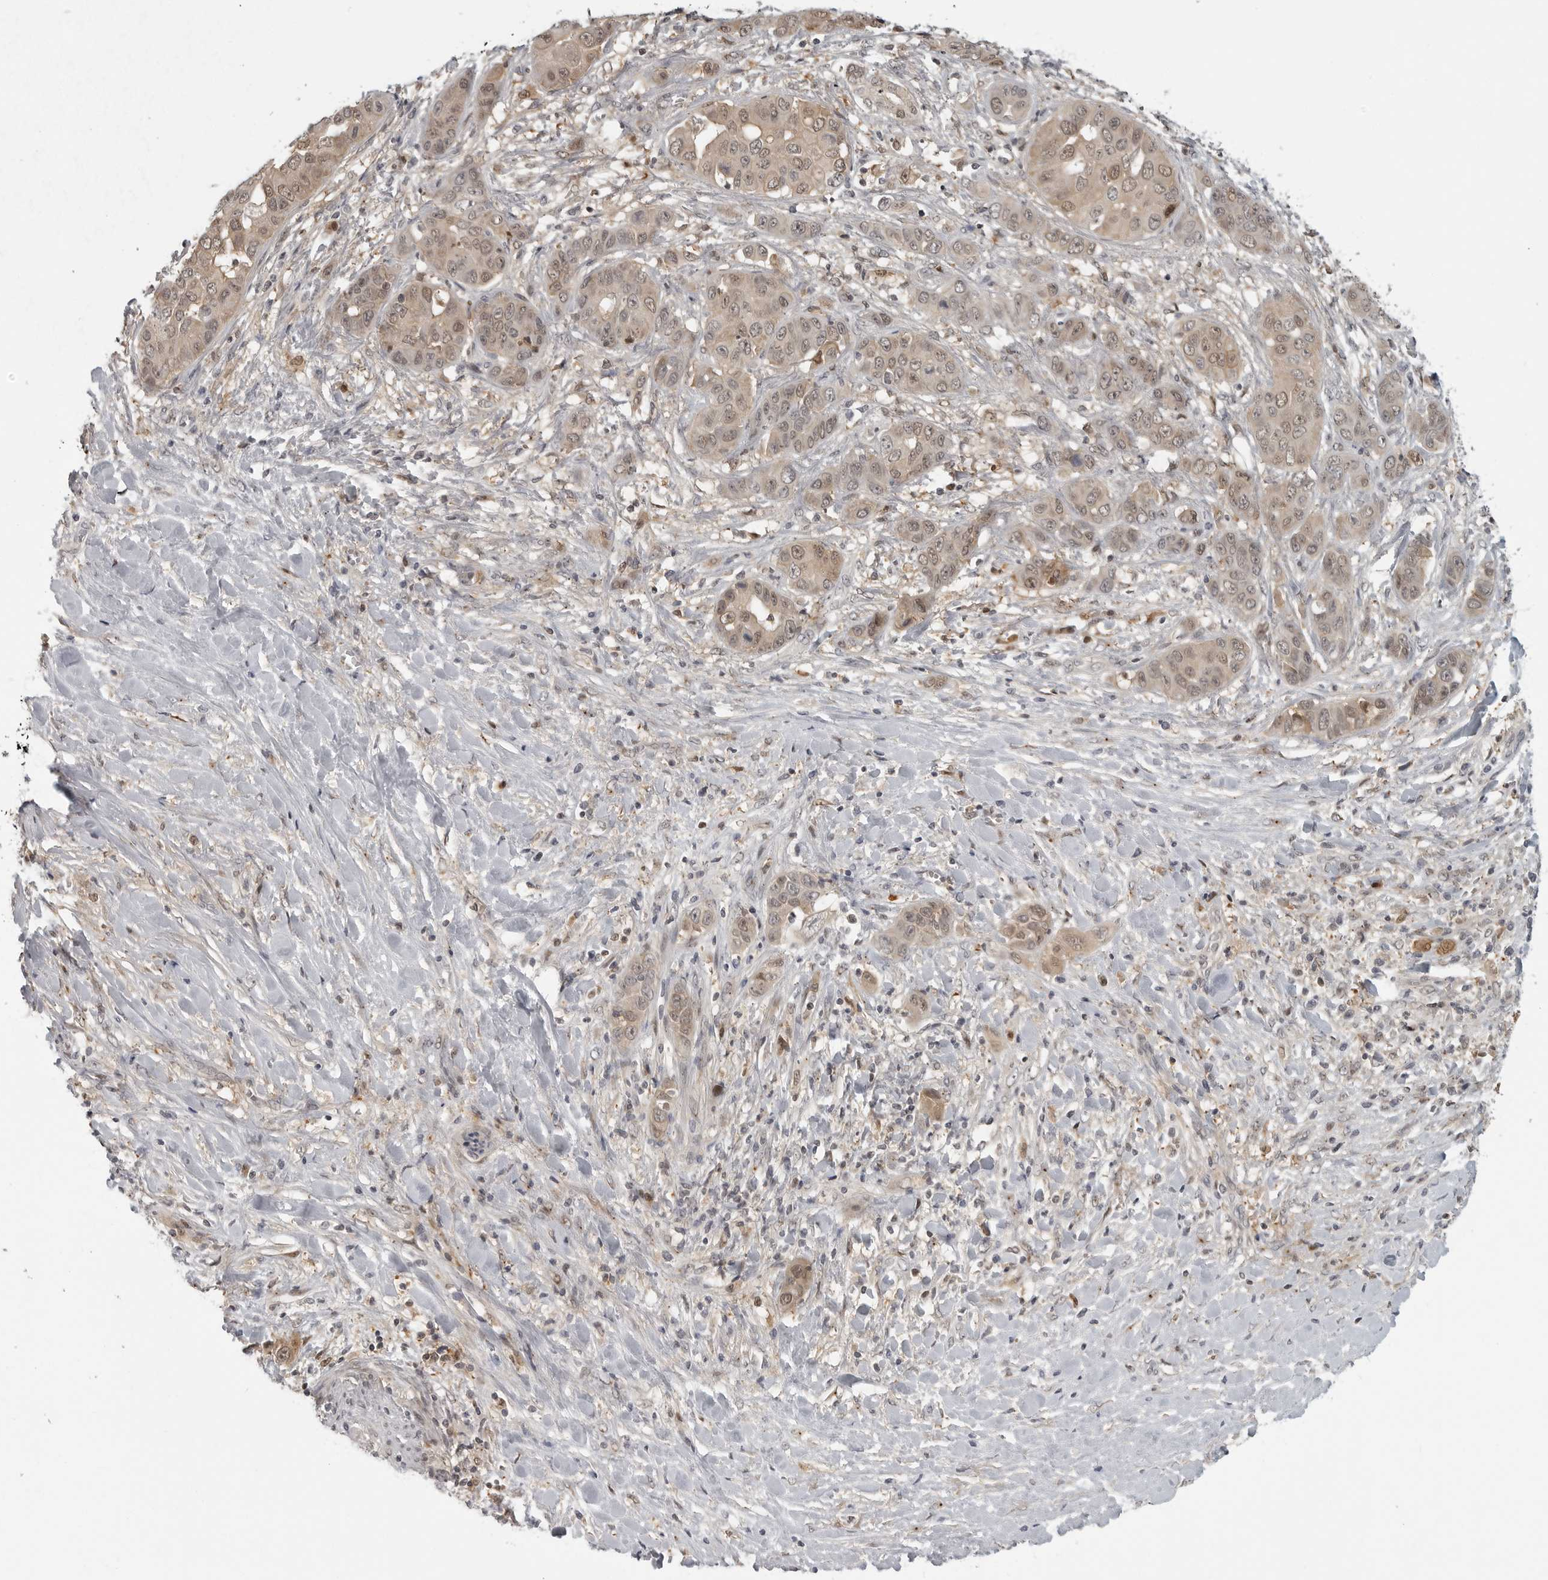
{"staining": {"intensity": "weak", "quantity": ">75%", "location": "cytoplasmic/membranous,nuclear"}, "tissue": "liver cancer", "cell_type": "Tumor cells", "image_type": "cancer", "snomed": [{"axis": "morphology", "description": "Cholangiocarcinoma"}, {"axis": "topography", "description": "Liver"}], "caption": "Liver cancer (cholangiocarcinoma) stained with DAB immunohistochemistry exhibits low levels of weak cytoplasmic/membranous and nuclear staining in about >75% of tumor cells.", "gene": "CTIF", "patient": {"sex": "female", "age": 52}}